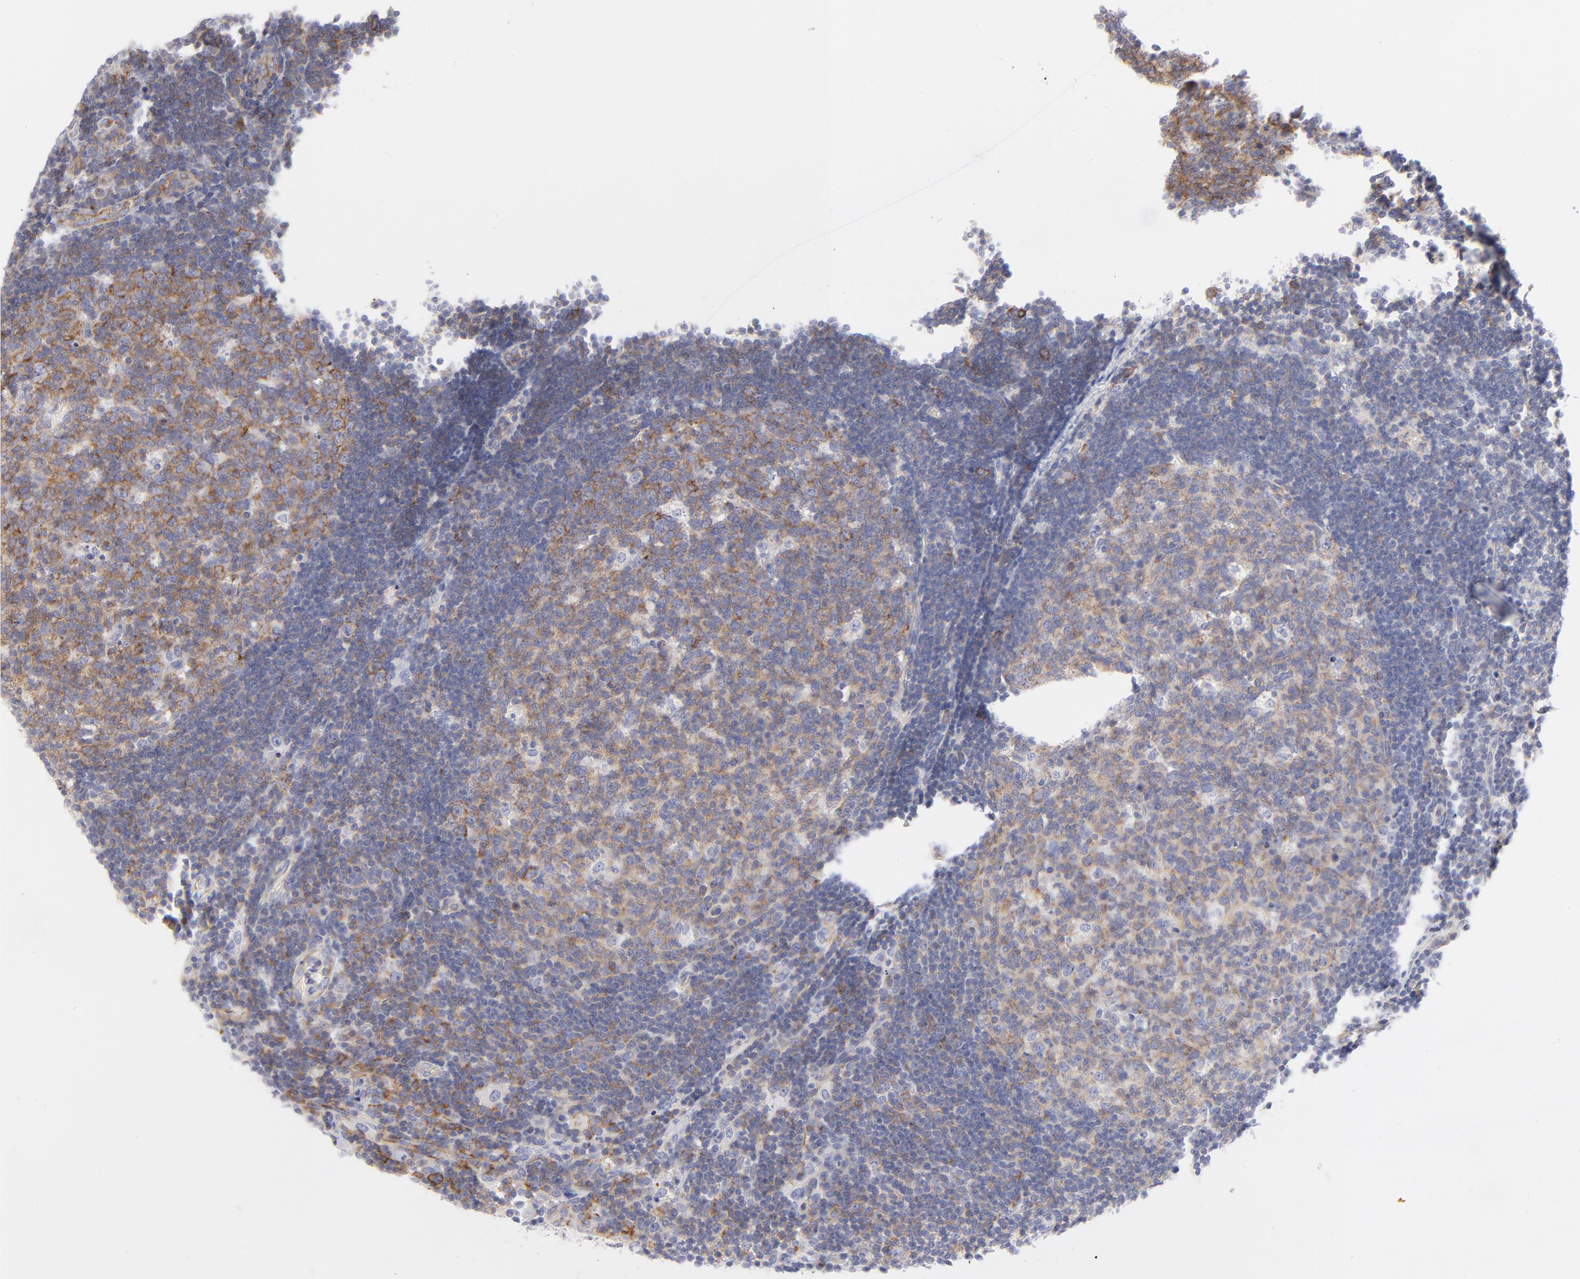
{"staining": {"intensity": "strong", "quantity": ">75%", "location": "cytoplasmic/membranous"}, "tissue": "lymph node", "cell_type": "Germinal center cells", "image_type": "normal", "snomed": [{"axis": "morphology", "description": "Normal tissue, NOS"}, {"axis": "morphology", "description": "Squamous cell carcinoma, metastatic, NOS"}, {"axis": "topography", "description": "Lymph node"}], "caption": "This is an image of immunohistochemistry (IHC) staining of benign lymph node, which shows strong staining in the cytoplasmic/membranous of germinal center cells.", "gene": "ACTA2", "patient": {"sex": "female", "age": 53}}